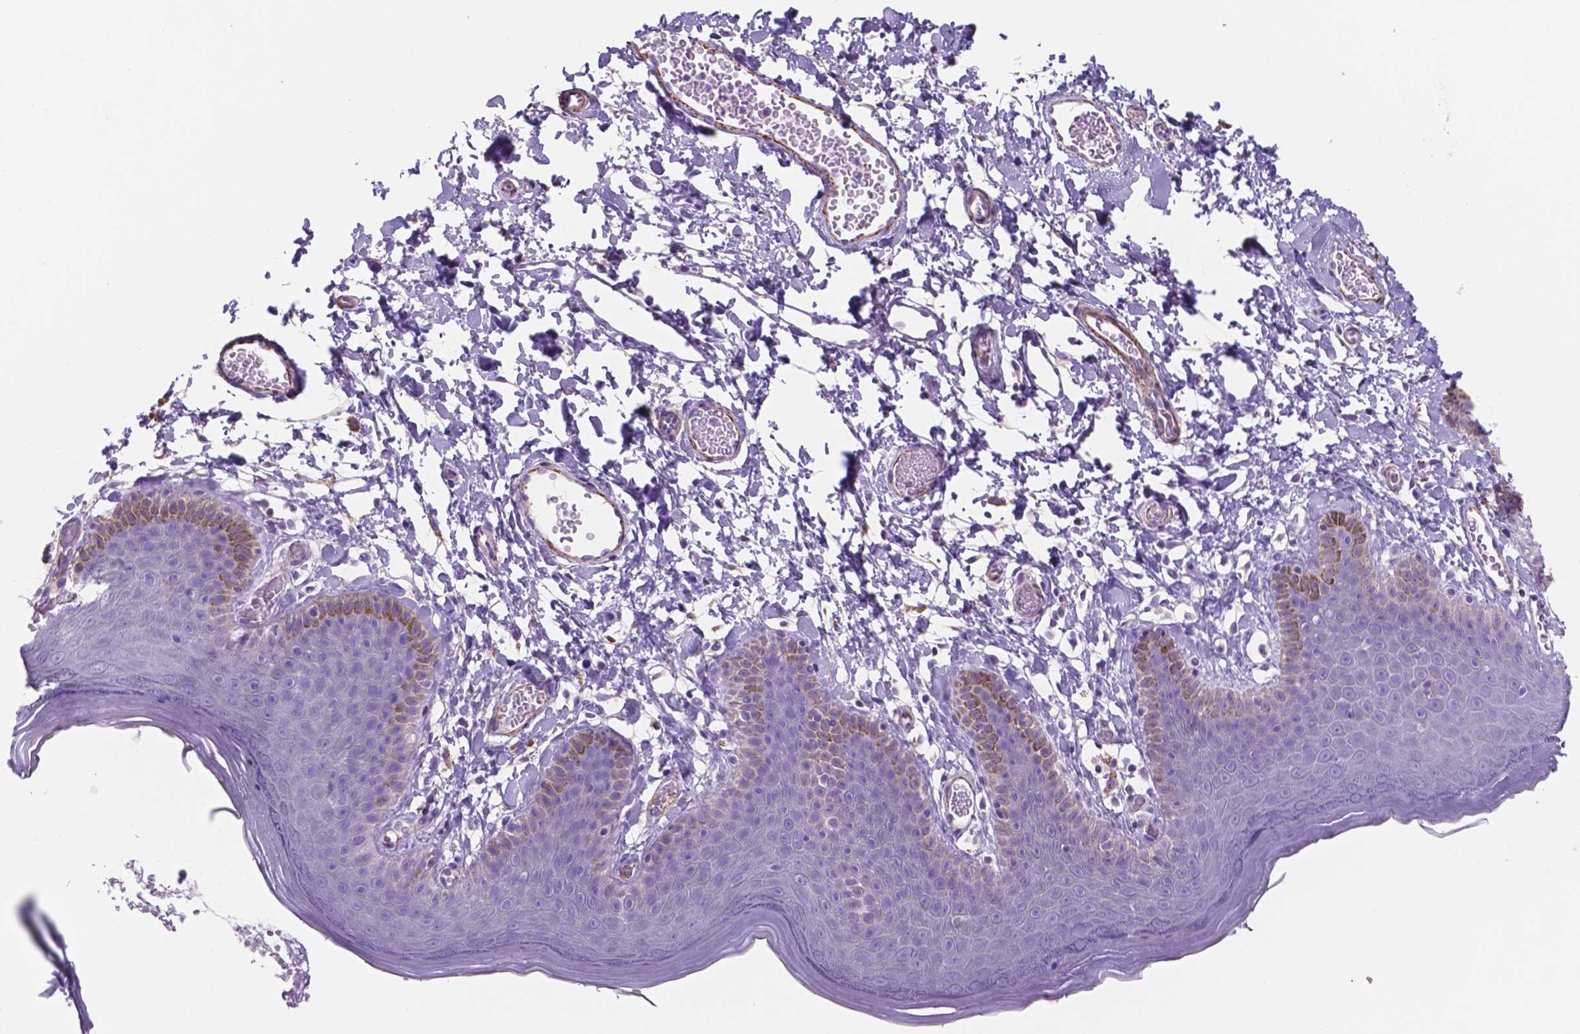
{"staining": {"intensity": "negative", "quantity": "none", "location": "none"}, "tissue": "skin", "cell_type": "Epidermal cells", "image_type": "normal", "snomed": [{"axis": "morphology", "description": "Normal tissue, NOS"}, {"axis": "topography", "description": "Anal"}], "caption": "Epidermal cells show no significant staining in unremarkable skin. (Stains: DAB (3,3'-diaminobenzidine) immunohistochemistry with hematoxylin counter stain, Microscopy: brightfield microscopy at high magnification).", "gene": "TOR2A", "patient": {"sex": "male", "age": 53}}